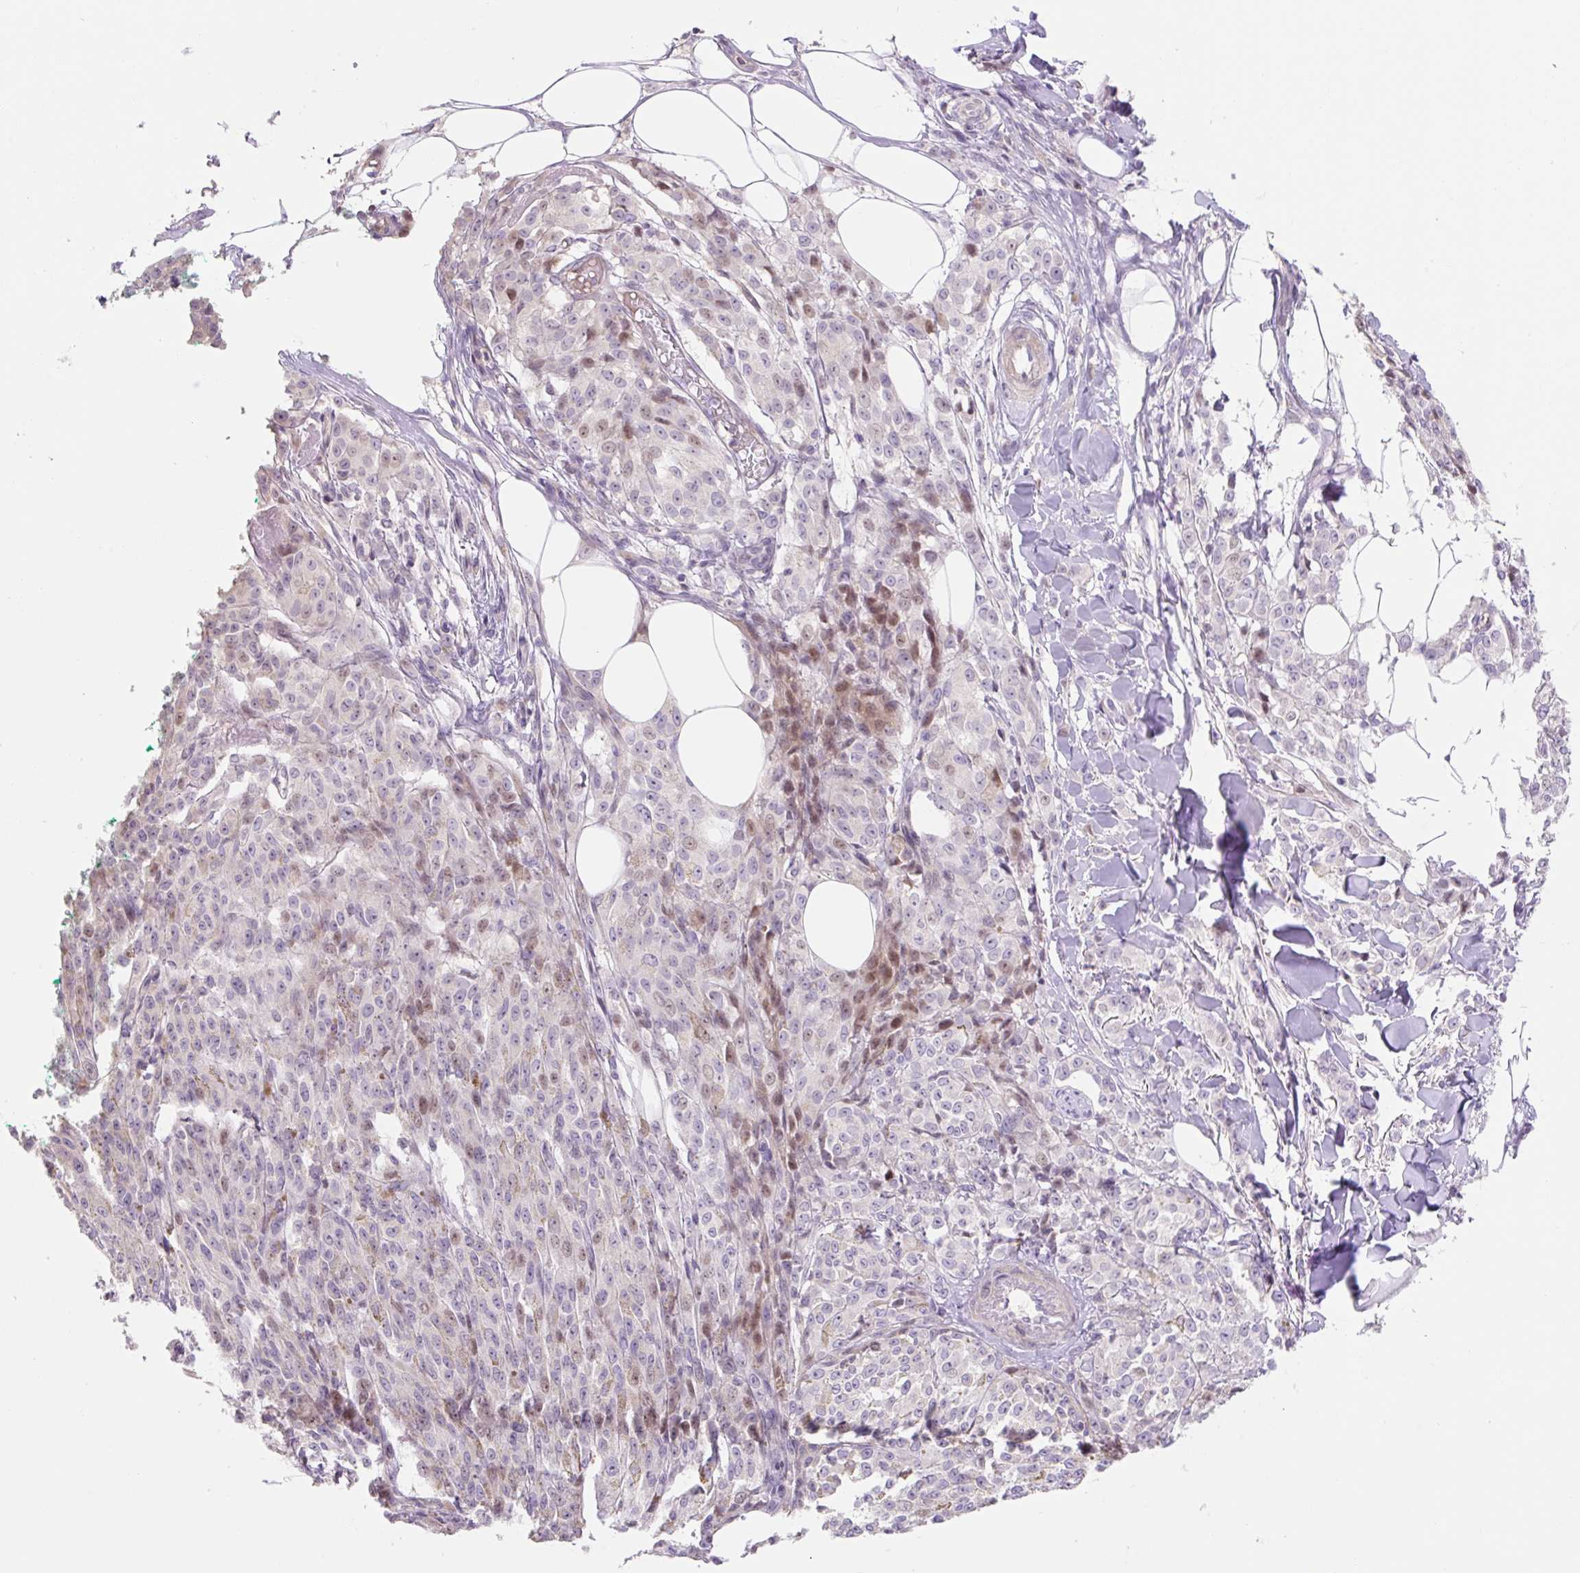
{"staining": {"intensity": "negative", "quantity": "none", "location": "none"}, "tissue": "melanoma", "cell_type": "Tumor cells", "image_type": "cancer", "snomed": [{"axis": "morphology", "description": "Malignant melanoma, NOS"}, {"axis": "topography", "description": "Skin"}], "caption": "Tumor cells show no significant protein positivity in malignant melanoma. (DAB (3,3'-diaminobenzidine) IHC, high magnification).", "gene": "ZNF552", "patient": {"sex": "female", "age": 52}}